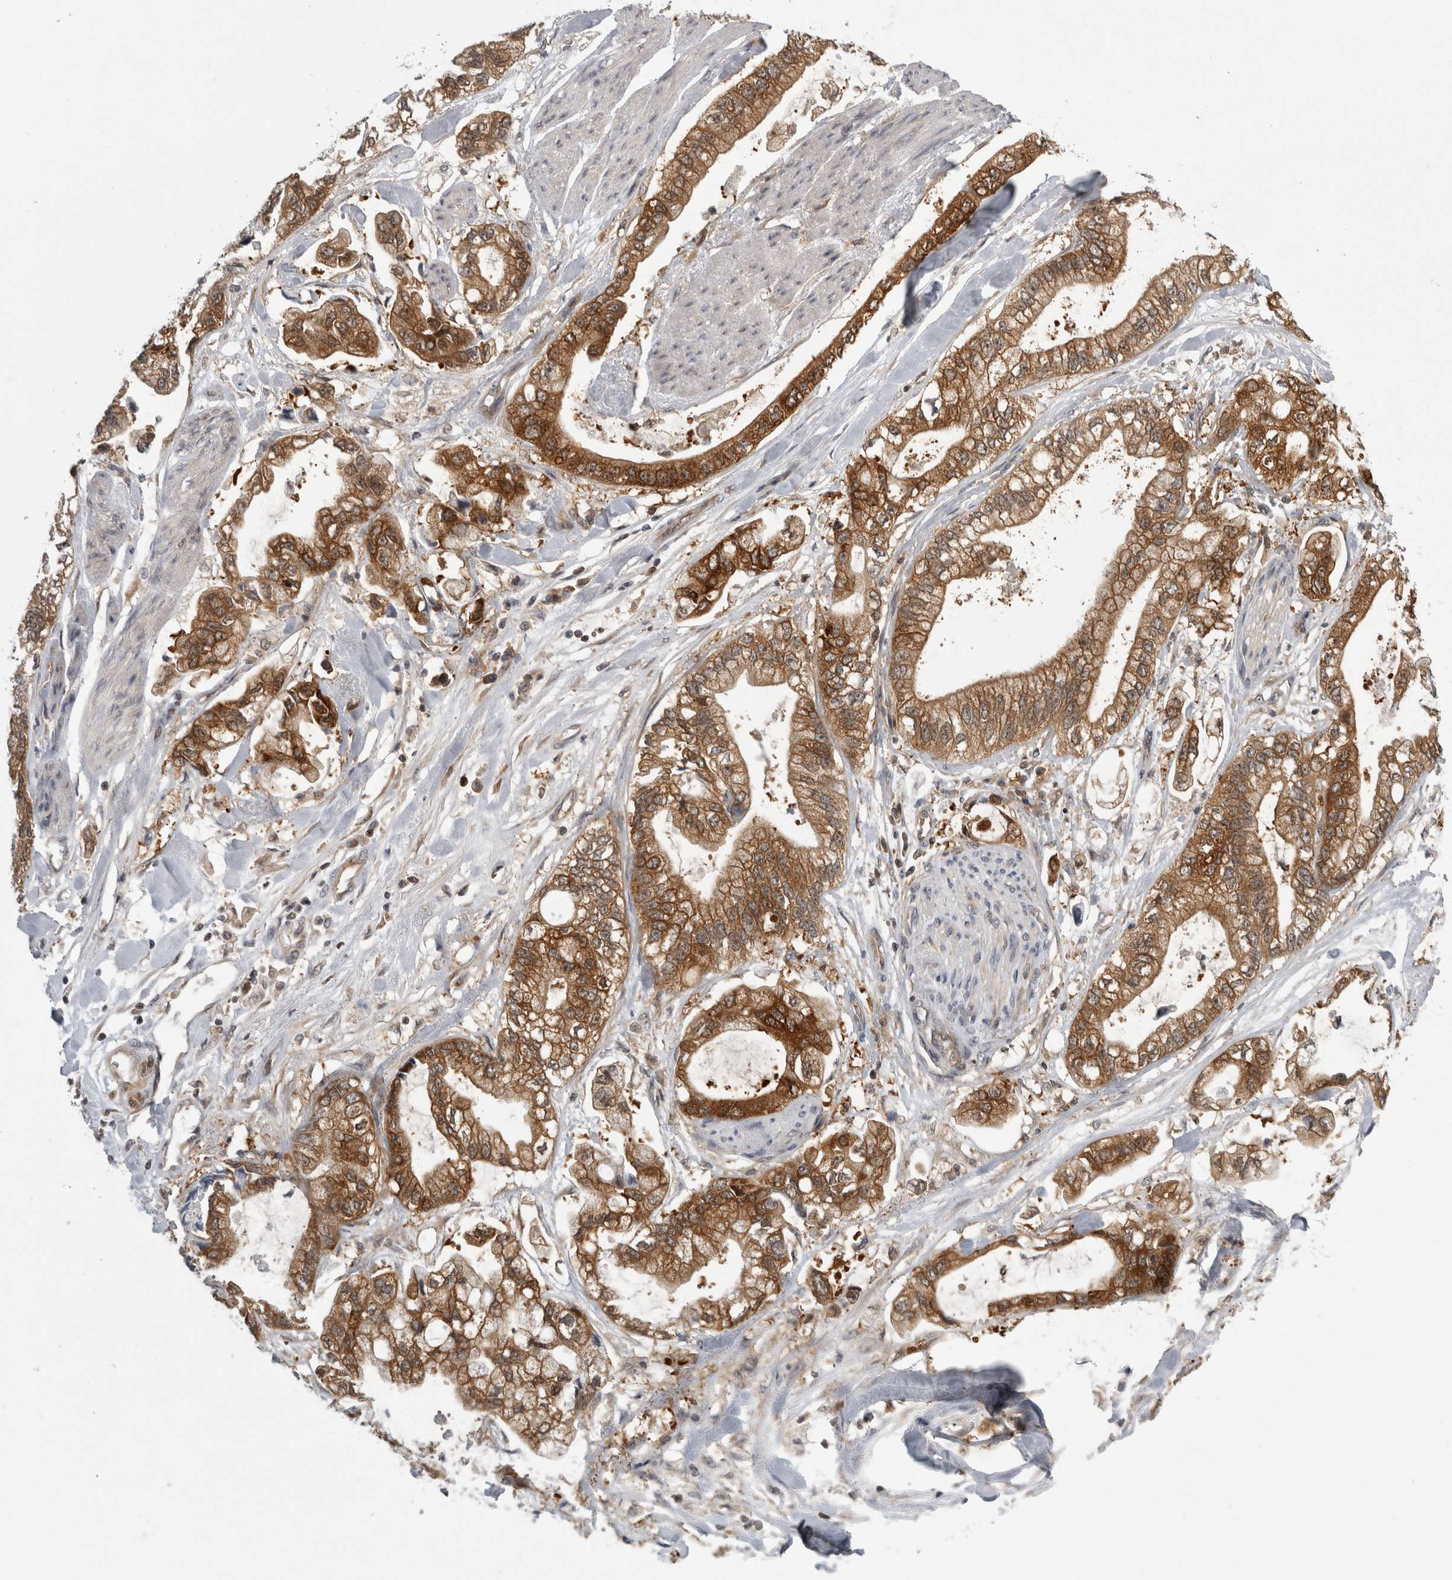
{"staining": {"intensity": "moderate", "quantity": ">75%", "location": "cytoplasmic/membranous"}, "tissue": "stomach cancer", "cell_type": "Tumor cells", "image_type": "cancer", "snomed": [{"axis": "morphology", "description": "Normal tissue, NOS"}, {"axis": "morphology", "description": "Adenocarcinoma, NOS"}, {"axis": "topography", "description": "Stomach"}], "caption": "Protein analysis of adenocarcinoma (stomach) tissue exhibits moderate cytoplasmic/membranous staining in approximately >75% of tumor cells.", "gene": "CACYBP", "patient": {"sex": "male", "age": 62}}